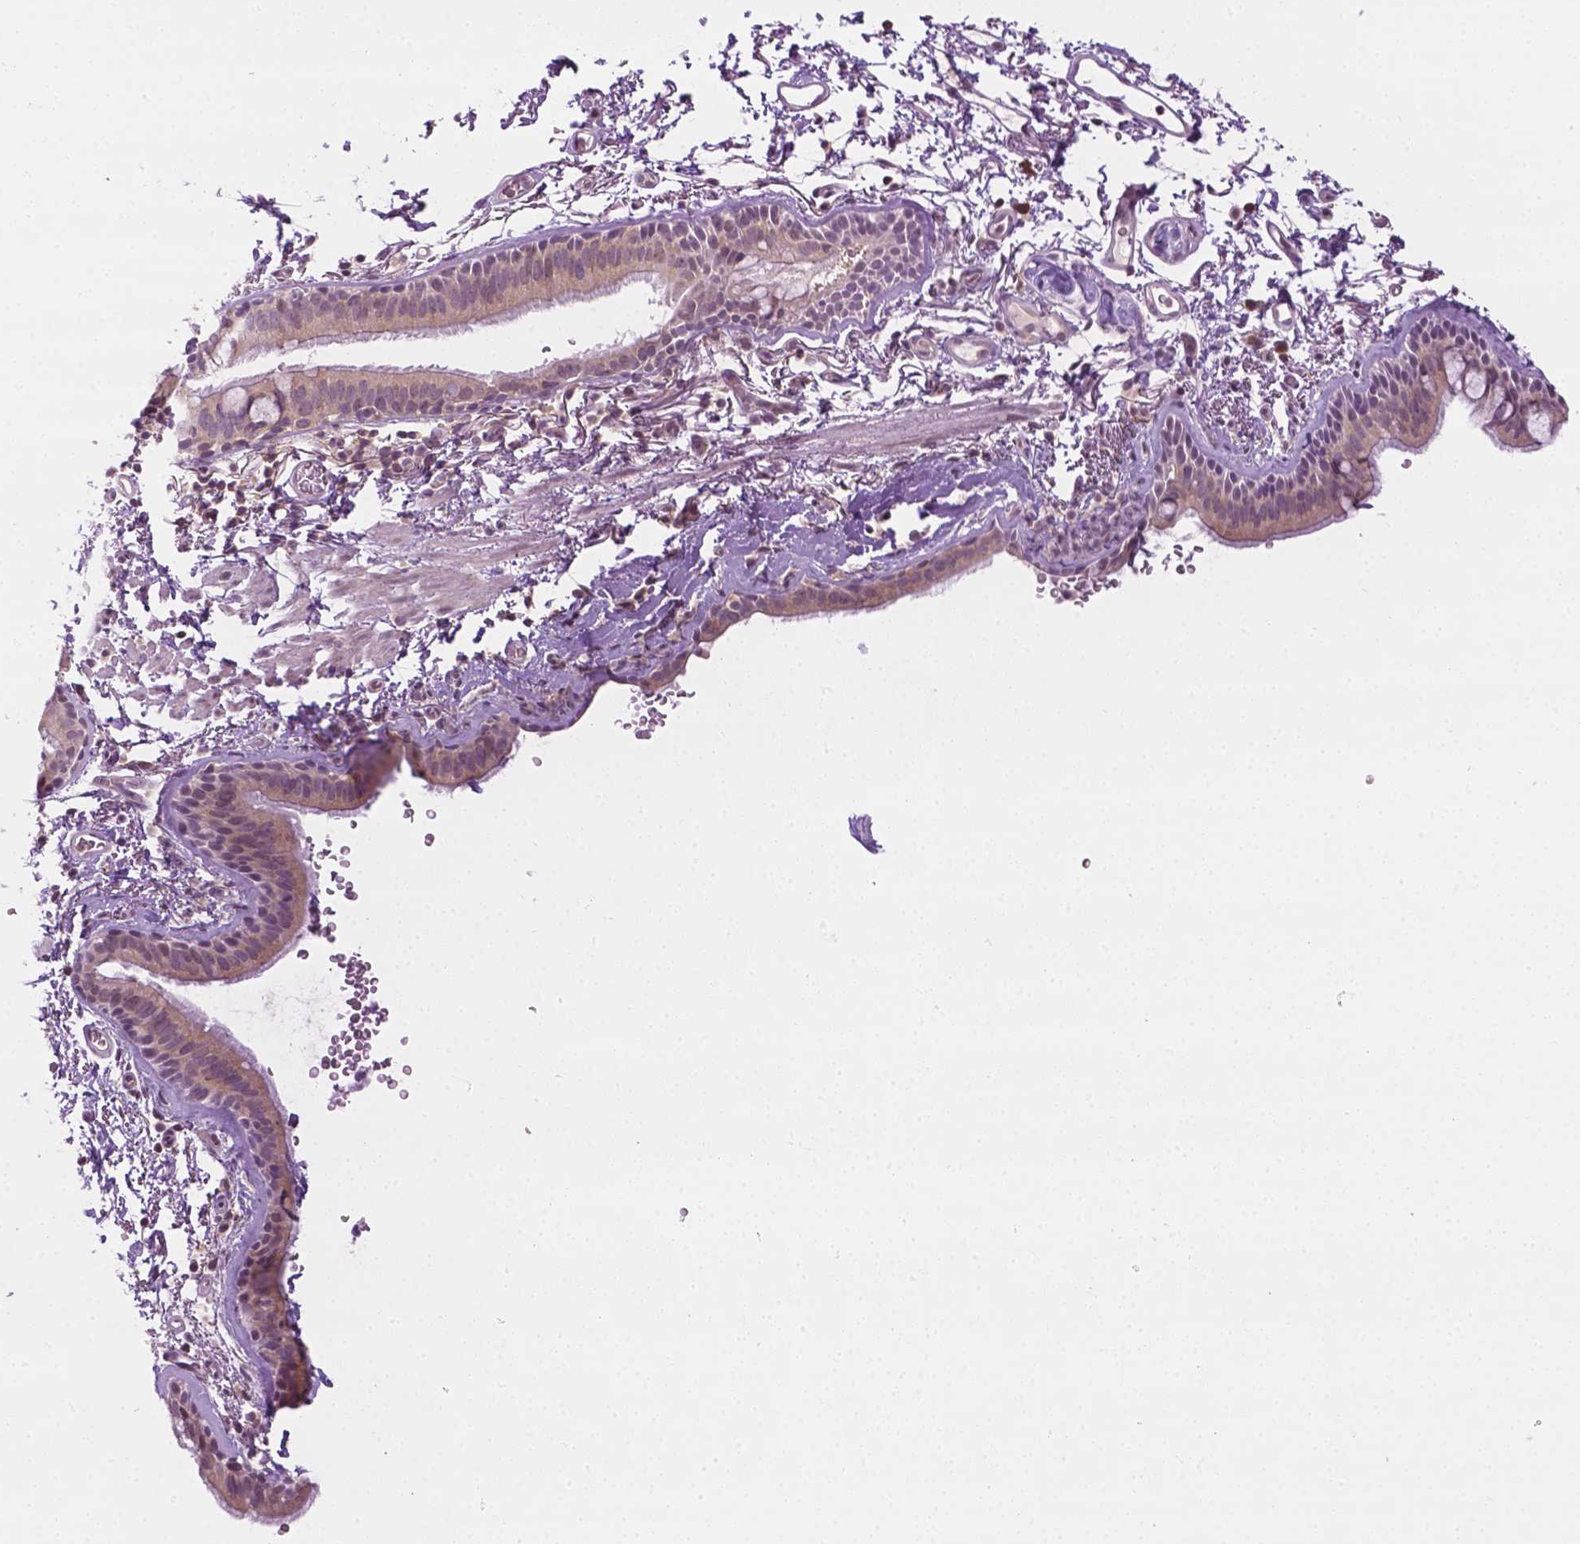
{"staining": {"intensity": "weak", "quantity": ">75%", "location": "cytoplasmic/membranous"}, "tissue": "bronchus", "cell_type": "Respiratory epithelial cells", "image_type": "normal", "snomed": [{"axis": "morphology", "description": "Normal tissue, NOS"}, {"axis": "topography", "description": "Lymph node"}, {"axis": "topography", "description": "Bronchus"}], "caption": "Brown immunohistochemical staining in unremarkable human bronchus exhibits weak cytoplasmic/membranous staining in about >75% of respiratory epithelial cells. Nuclei are stained in blue.", "gene": "DENND4A", "patient": {"sex": "female", "age": 70}}